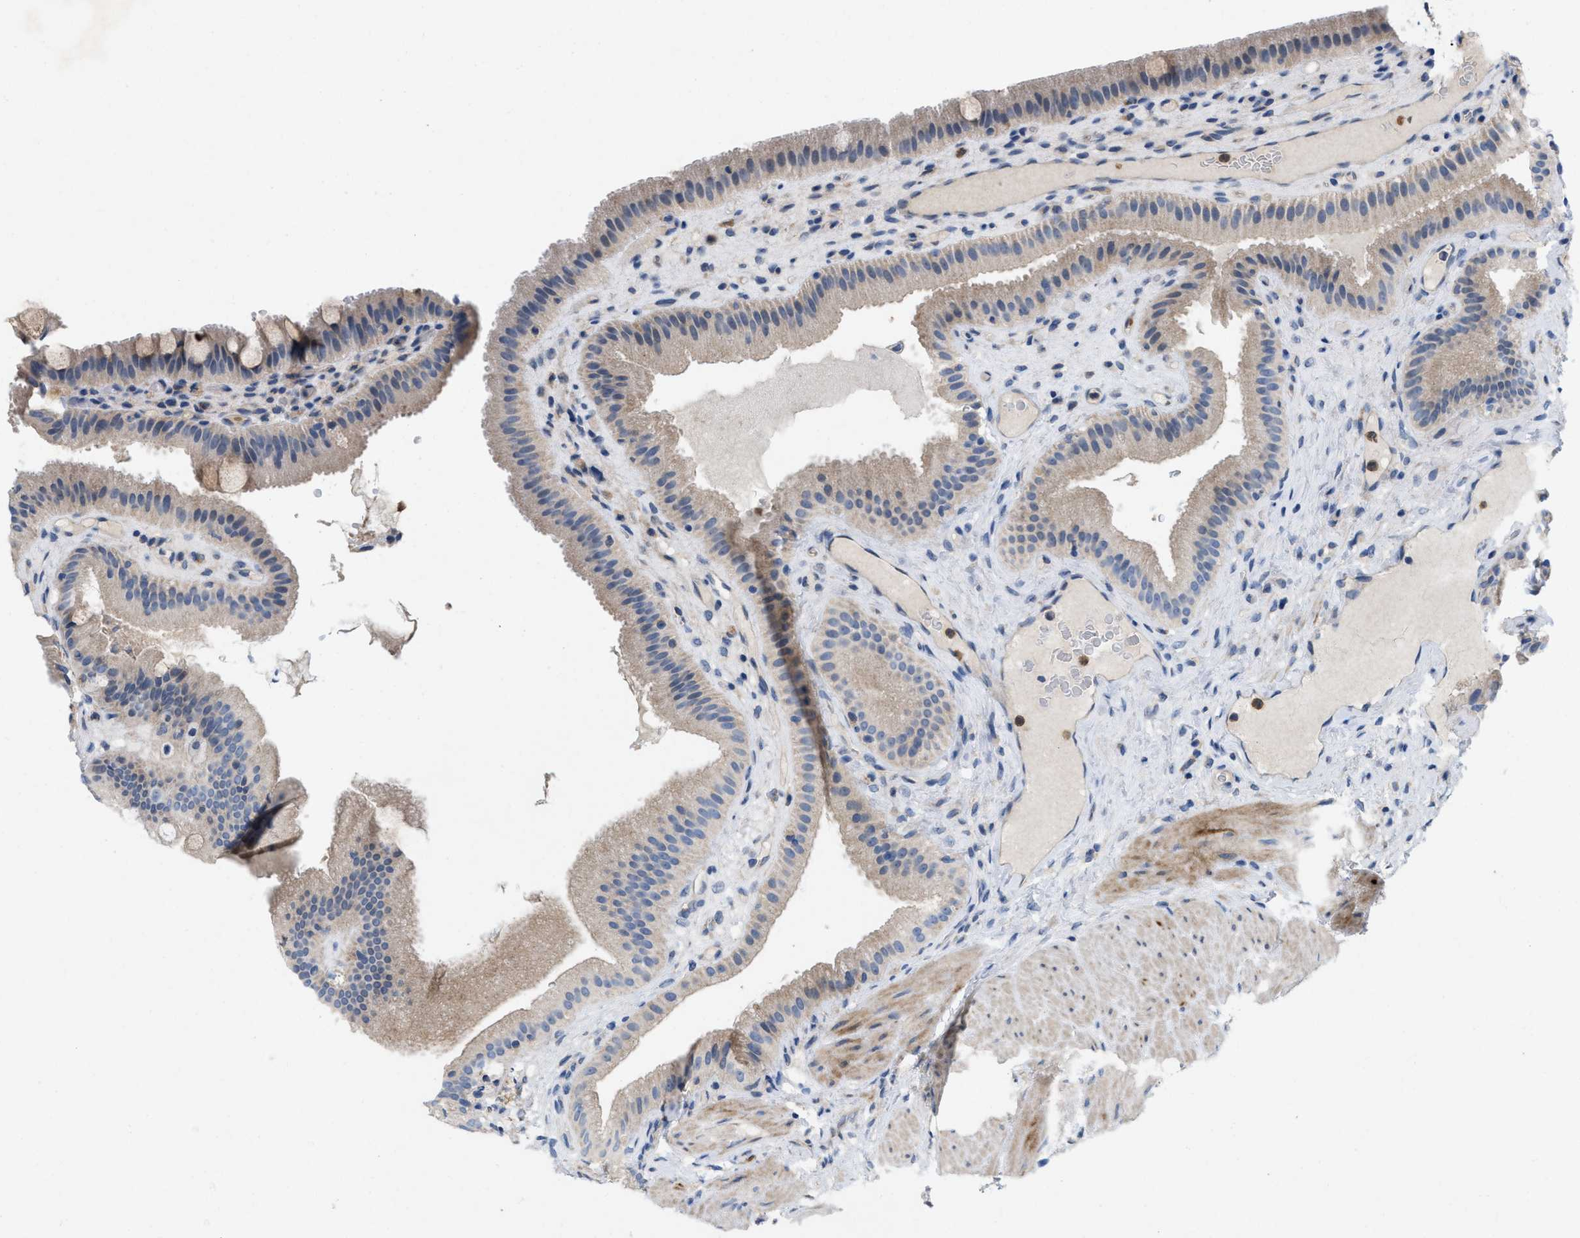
{"staining": {"intensity": "moderate", "quantity": "25%-75%", "location": "cytoplasmic/membranous"}, "tissue": "gallbladder", "cell_type": "Glandular cells", "image_type": "normal", "snomed": [{"axis": "morphology", "description": "Normal tissue, NOS"}, {"axis": "topography", "description": "Gallbladder"}], "caption": "Protein expression analysis of normal gallbladder displays moderate cytoplasmic/membranous expression in about 25%-75% of glandular cells. (DAB (3,3'-diaminobenzidine) = brown stain, brightfield microscopy at high magnification).", "gene": "PLPPR5", "patient": {"sex": "male", "age": 49}}